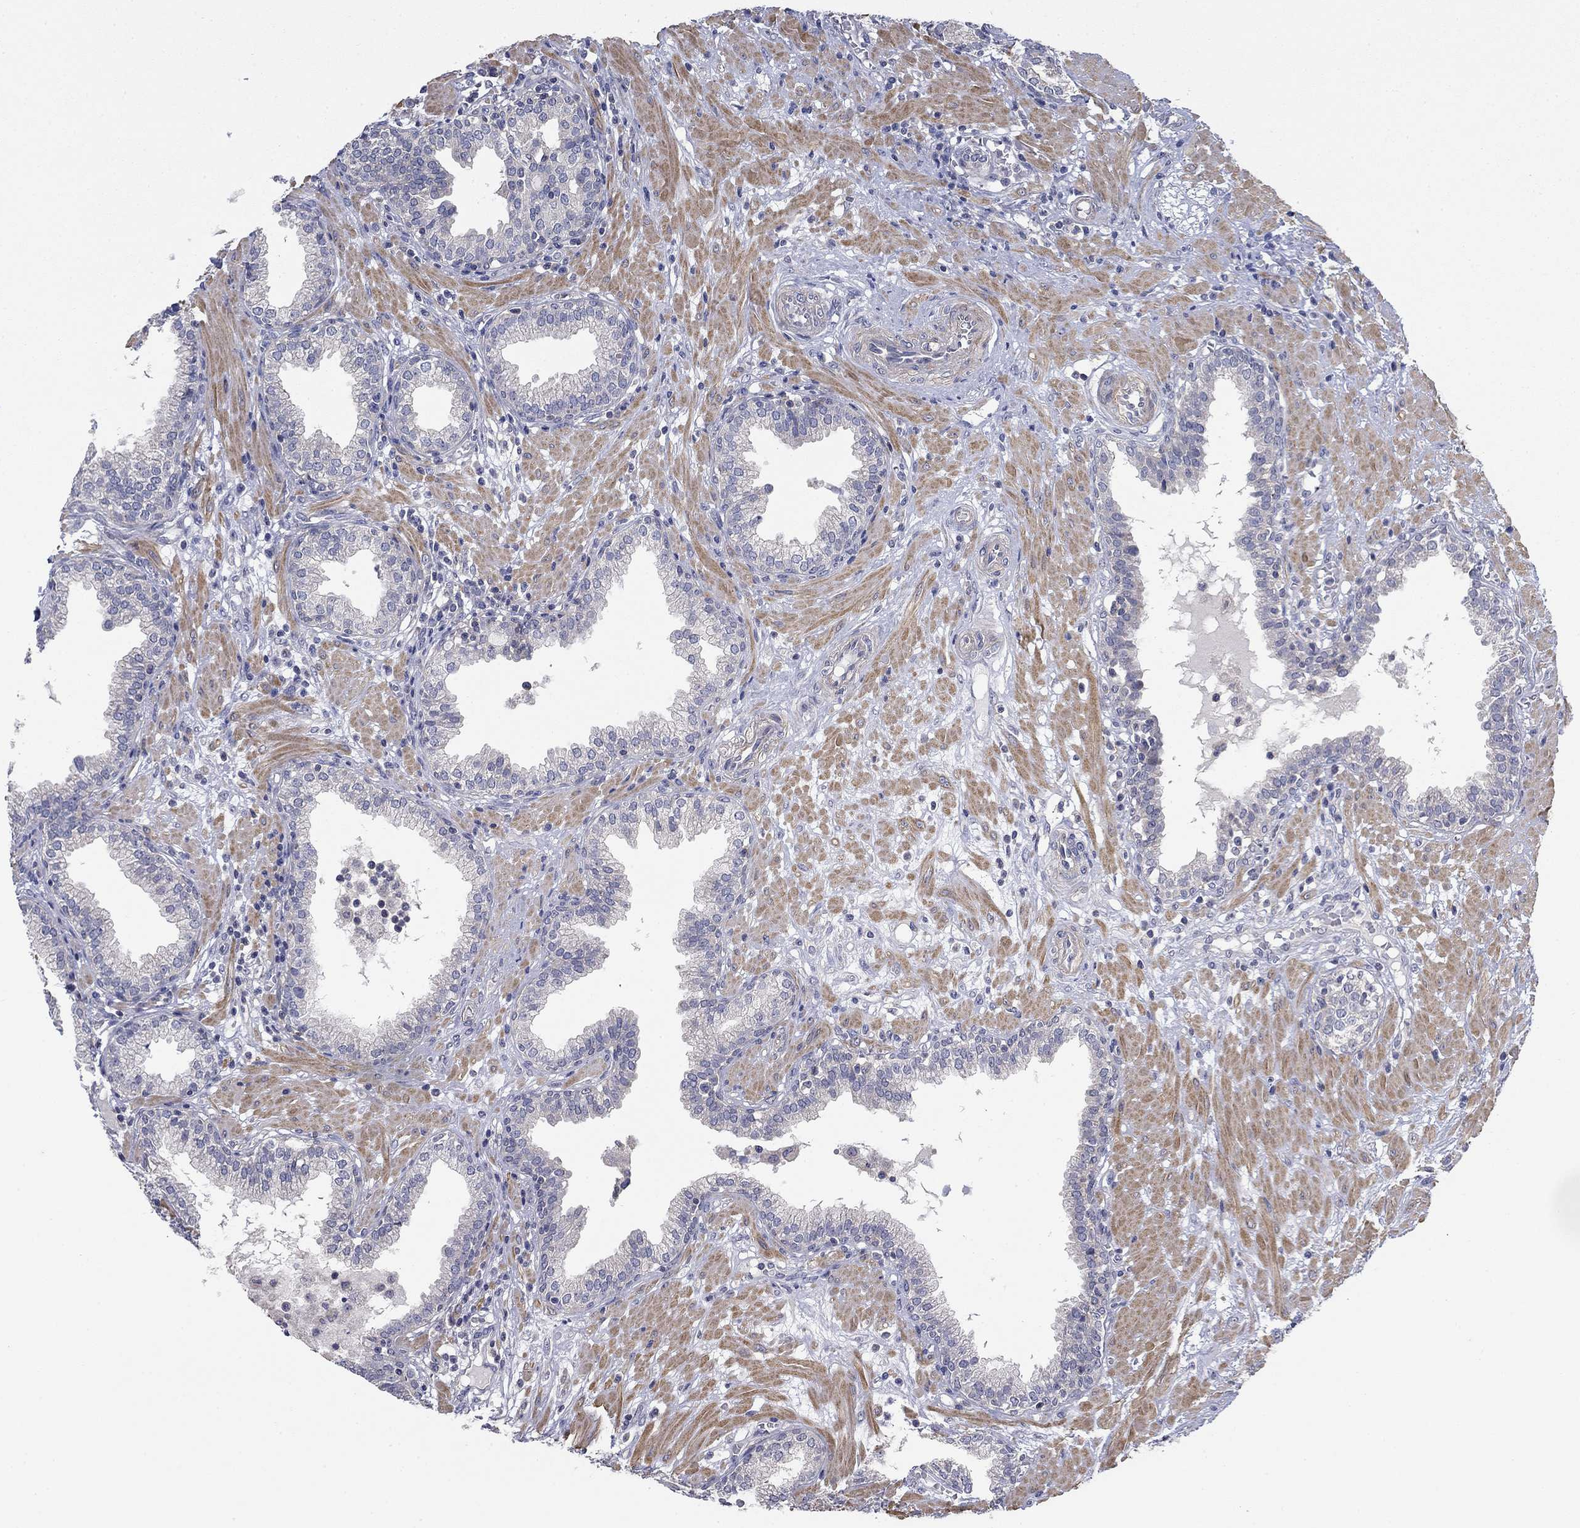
{"staining": {"intensity": "negative", "quantity": "none", "location": "none"}, "tissue": "prostate", "cell_type": "Glandular cells", "image_type": "normal", "snomed": [{"axis": "morphology", "description": "Normal tissue, NOS"}, {"axis": "topography", "description": "Prostate"}], "caption": "Glandular cells show no significant protein staining in unremarkable prostate.", "gene": "GRK7", "patient": {"sex": "male", "age": 64}}